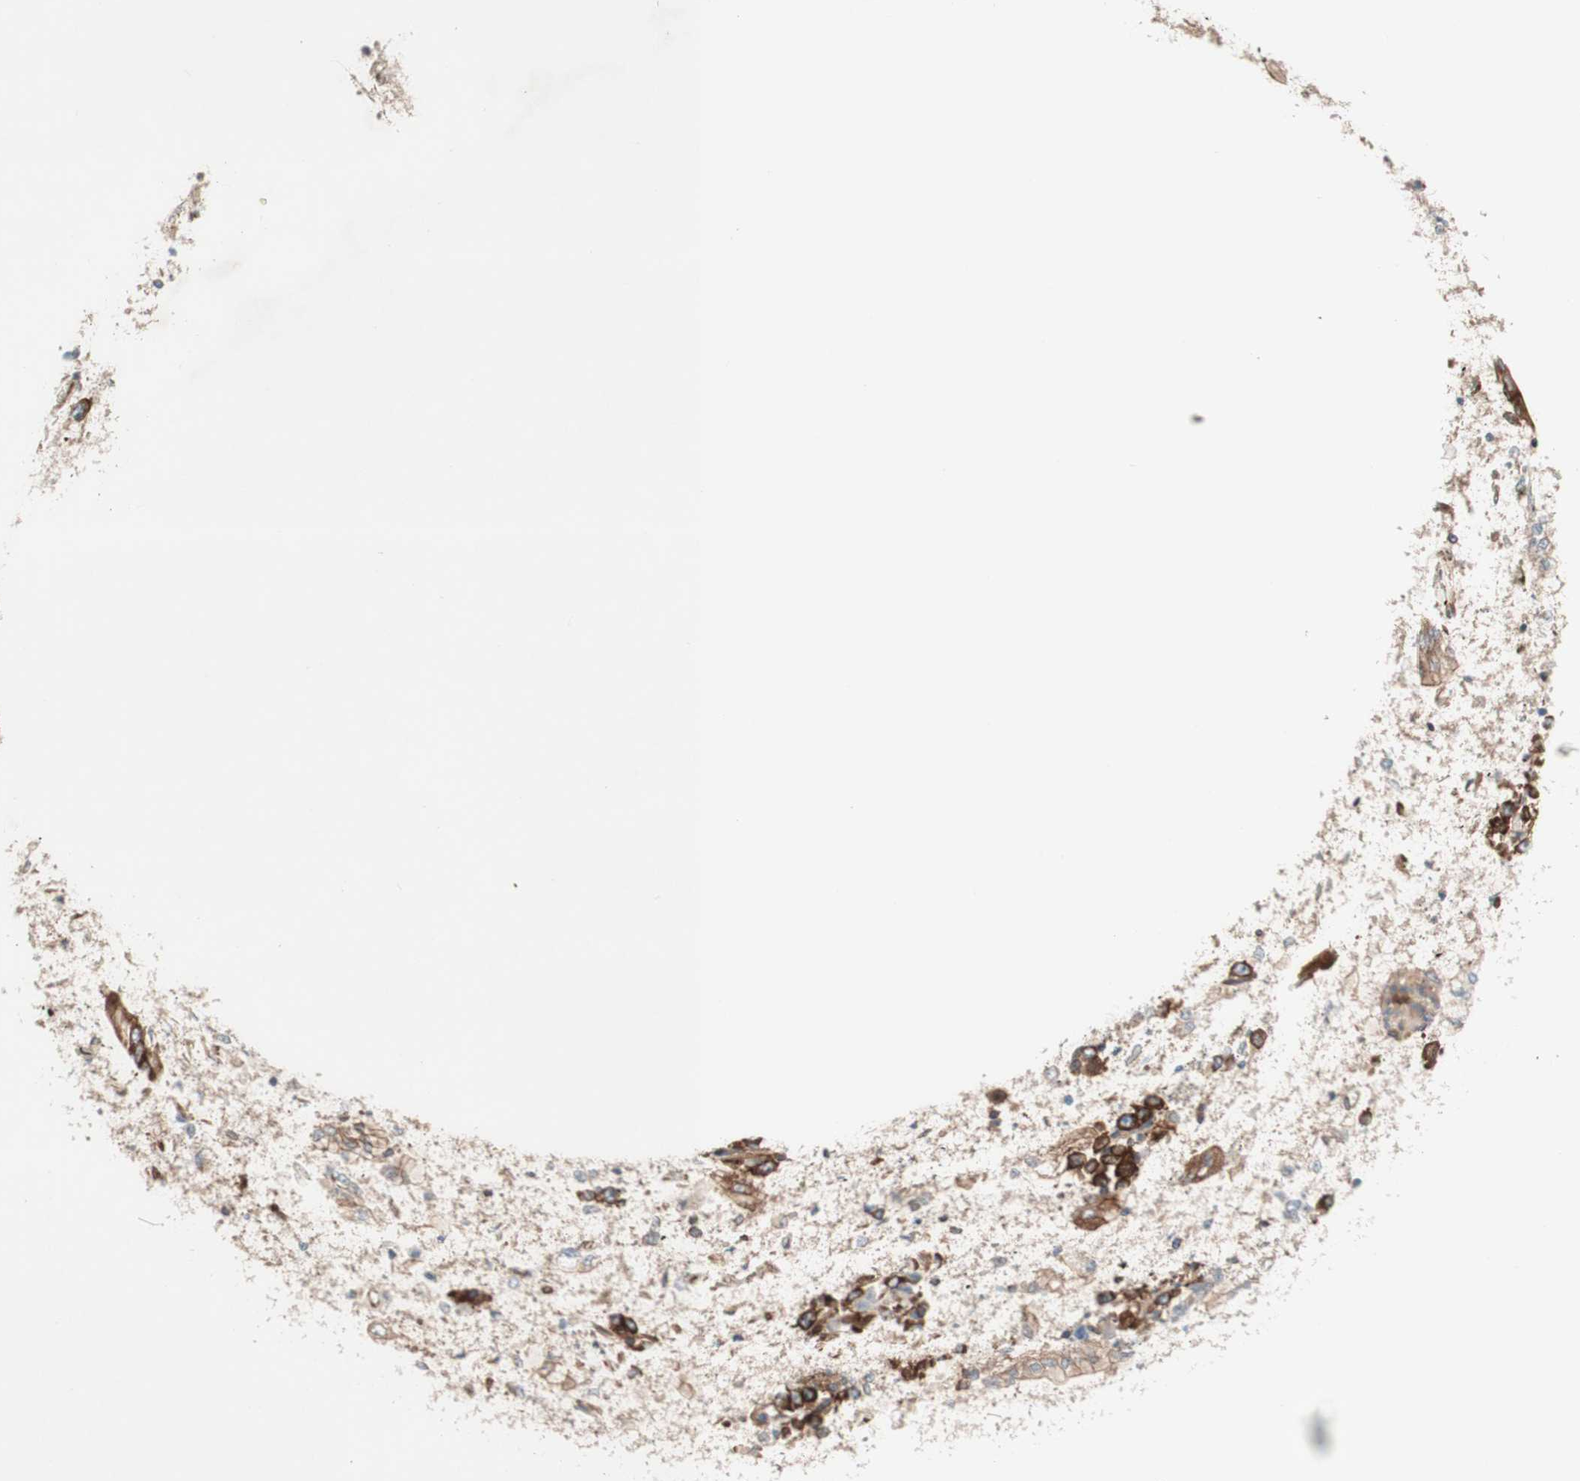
{"staining": {"intensity": "strong", "quantity": ">75%", "location": "cytoplasmic/membranous"}, "tissue": "stomach cancer", "cell_type": "Tumor cells", "image_type": "cancer", "snomed": [{"axis": "morphology", "description": "Adenocarcinoma, NOS"}, {"axis": "morphology", "description": "Adenocarcinoma, High grade"}, {"axis": "topography", "description": "Stomach, upper"}, {"axis": "topography", "description": "Stomach, lower"}], "caption": "Immunohistochemistry (DAB (3,3'-diaminobenzidine)) staining of human adenocarcinoma (stomach) exhibits strong cytoplasmic/membranous protein positivity in about >75% of tumor cells. Nuclei are stained in blue.", "gene": "CCN4", "patient": {"sex": "female", "age": 65}}